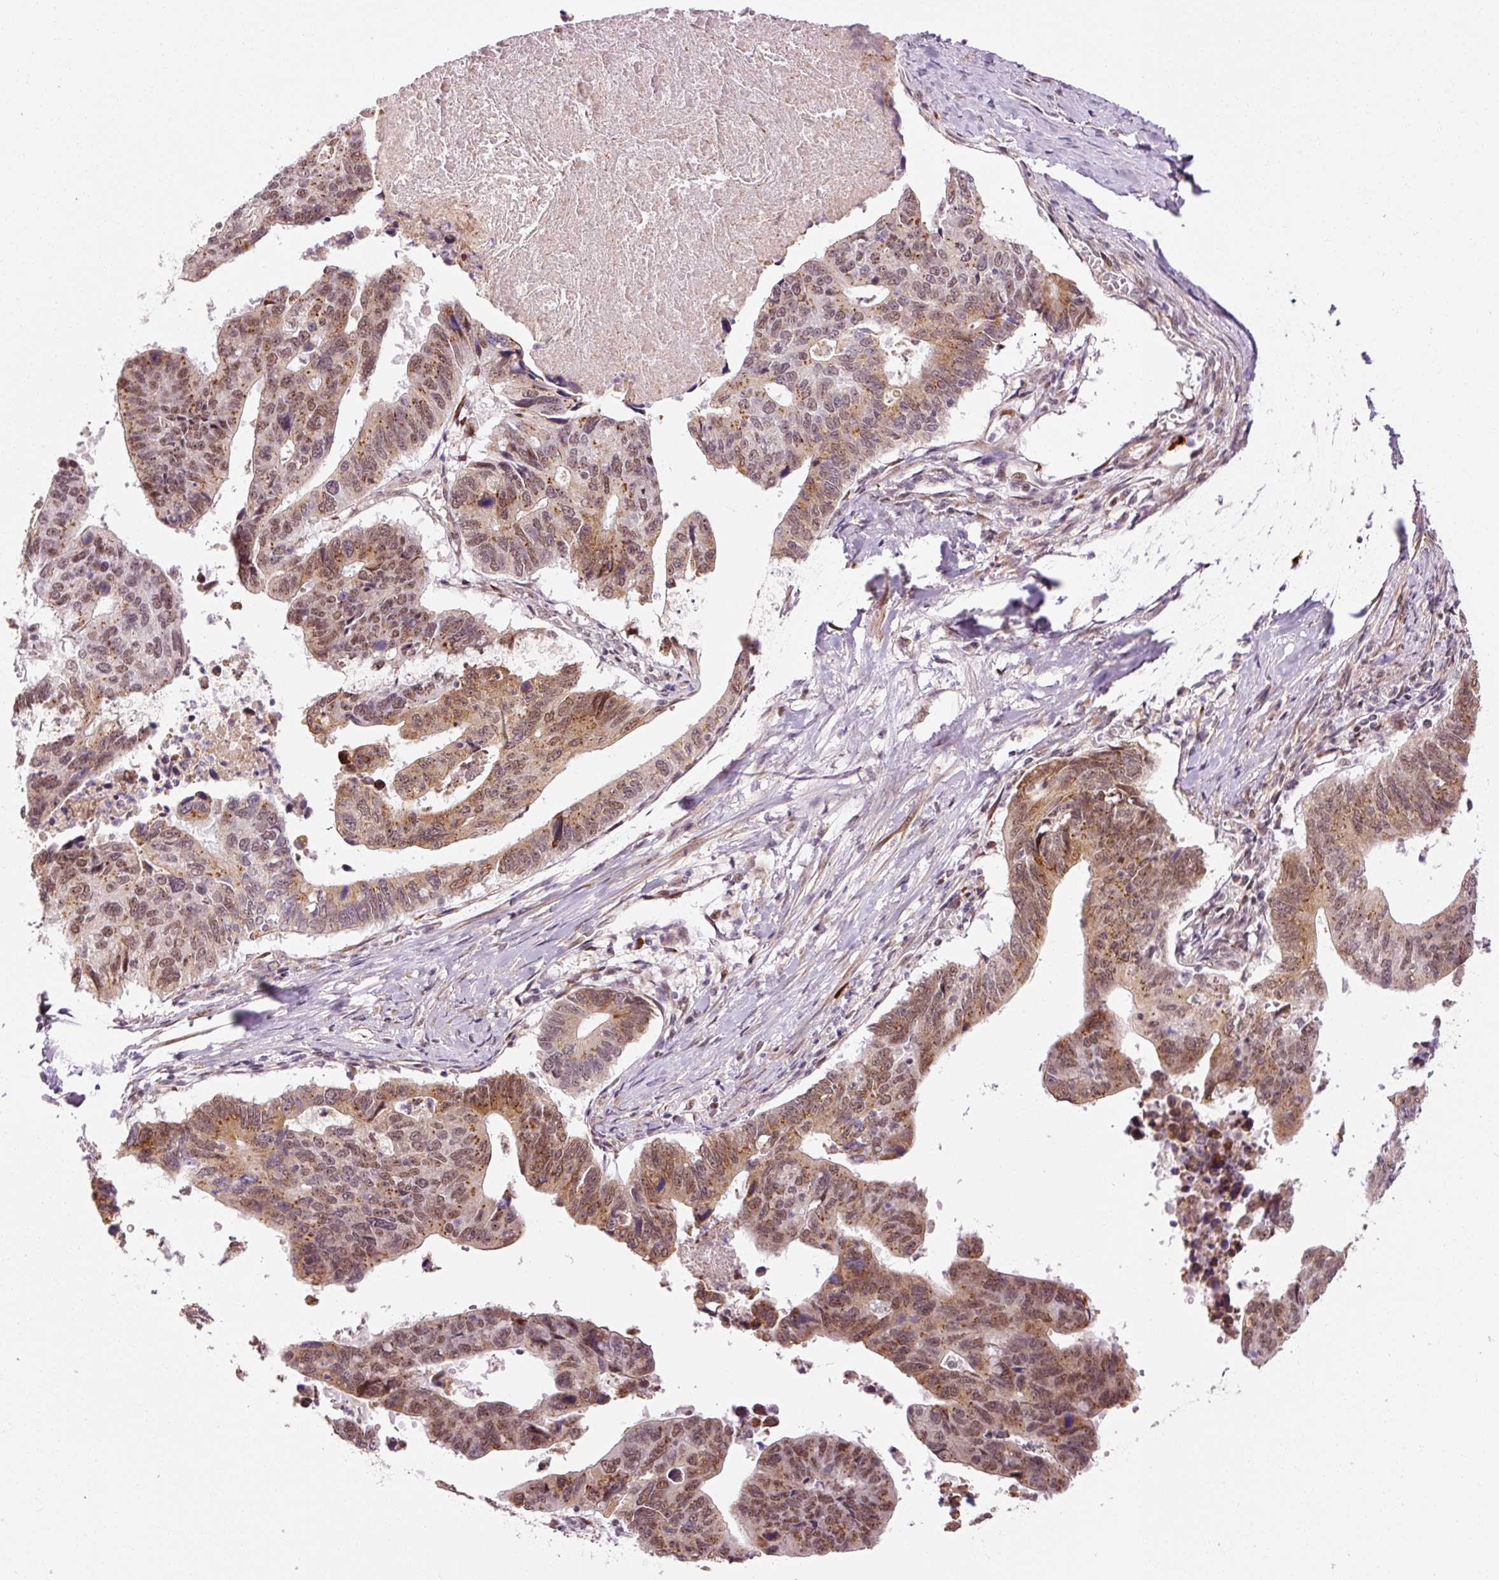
{"staining": {"intensity": "moderate", "quantity": ">75%", "location": "cytoplasmic/membranous,nuclear"}, "tissue": "stomach cancer", "cell_type": "Tumor cells", "image_type": "cancer", "snomed": [{"axis": "morphology", "description": "Adenocarcinoma, NOS"}, {"axis": "topography", "description": "Stomach"}], "caption": "High-magnification brightfield microscopy of stomach cancer (adenocarcinoma) stained with DAB (3,3'-diaminobenzidine) (brown) and counterstained with hematoxylin (blue). tumor cells exhibit moderate cytoplasmic/membranous and nuclear expression is present in approximately>75% of cells.", "gene": "ANKRD20A1", "patient": {"sex": "male", "age": 59}}